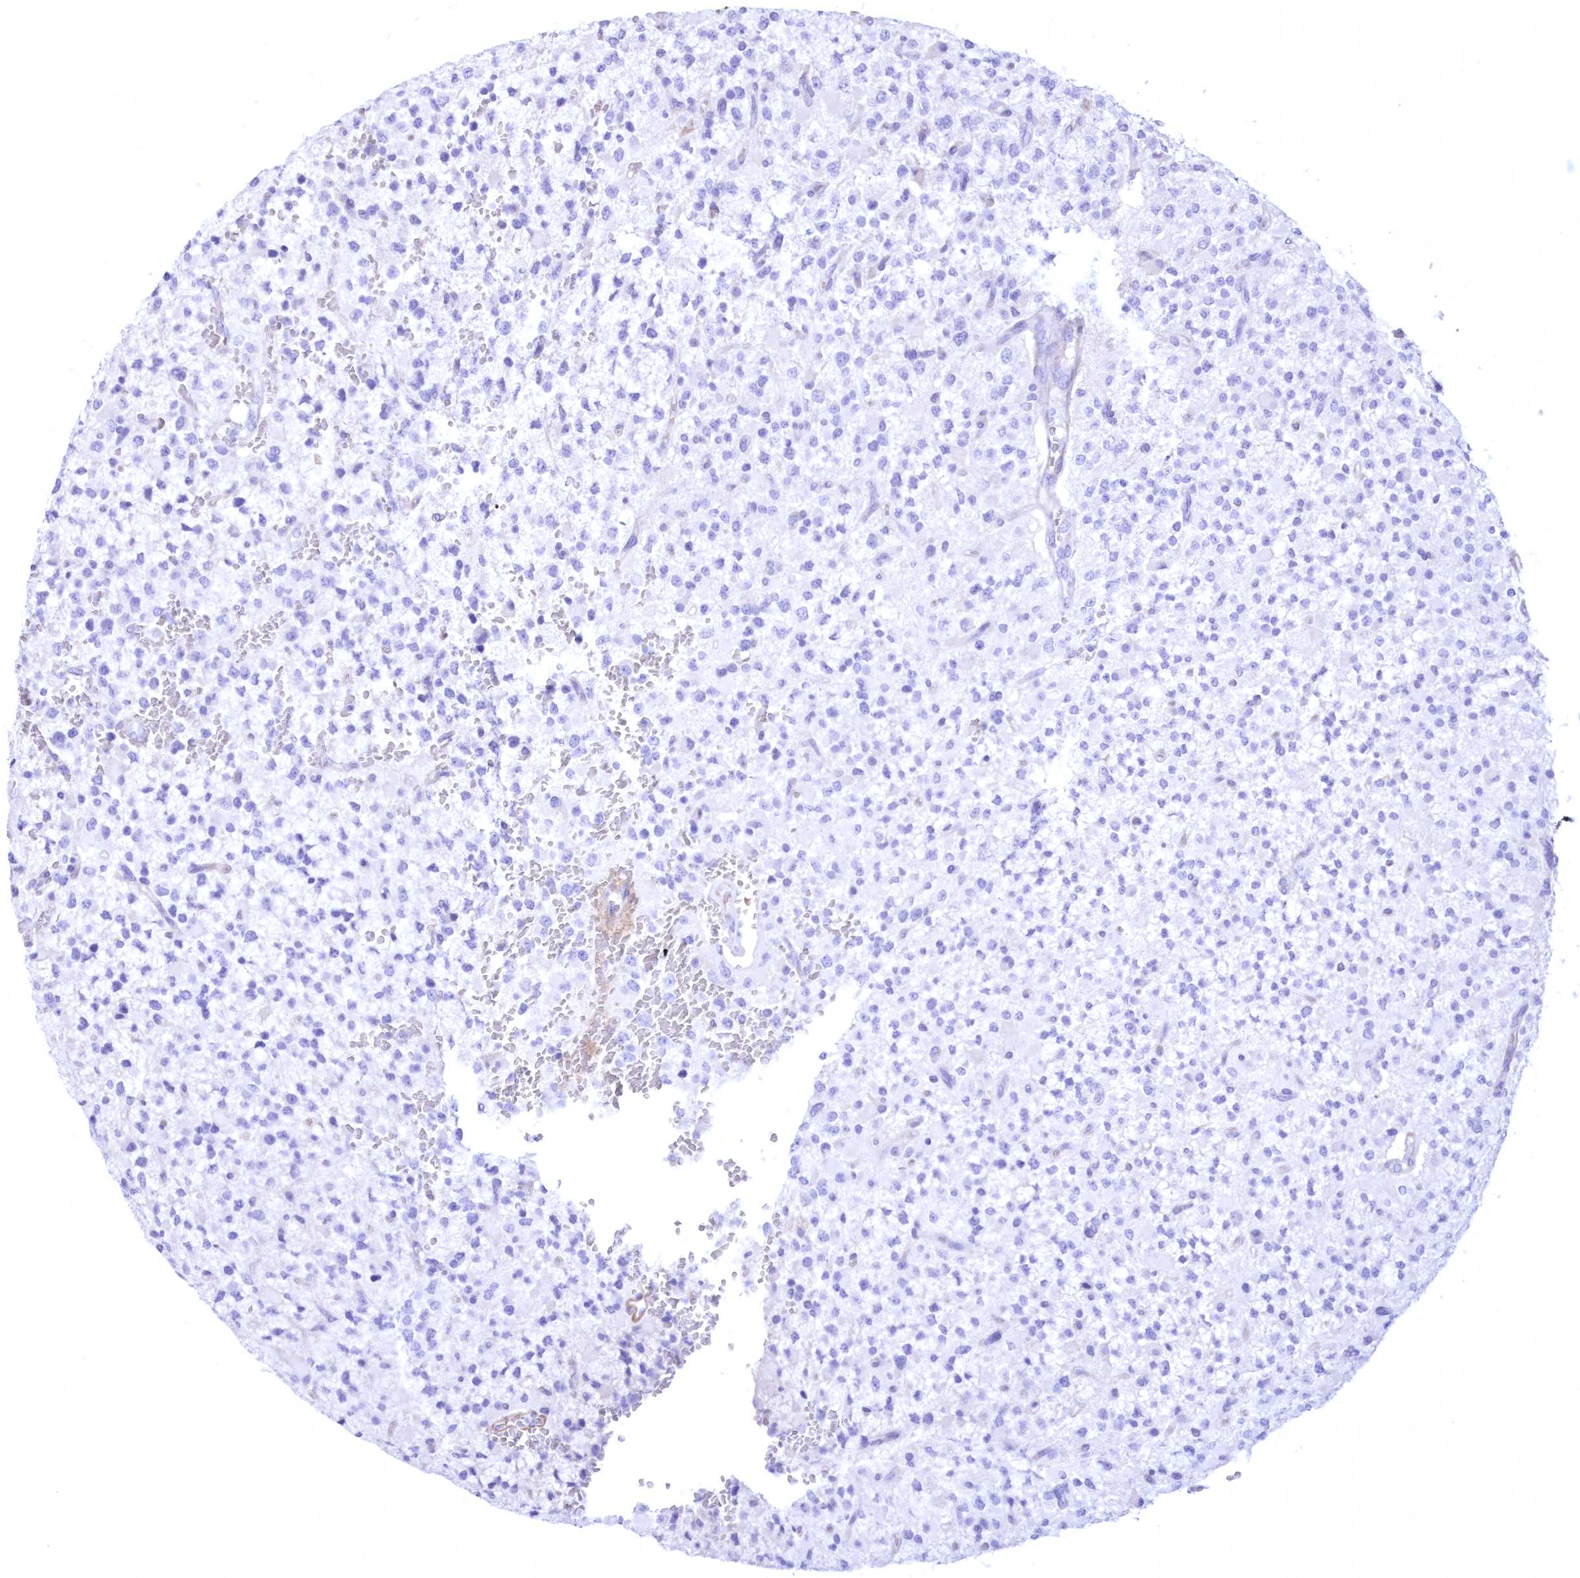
{"staining": {"intensity": "negative", "quantity": "none", "location": "none"}, "tissue": "glioma", "cell_type": "Tumor cells", "image_type": "cancer", "snomed": [{"axis": "morphology", "description": "Glioma, malignant, High grade"}, {"axis": "topography", "description": "Brain"}], "caption": "Human malignant high-grade glioma stained for a protein using immunohistochemistry (IHC) shows no positivity in tumor cells.", "gene": "WDR74", "patient": {"sex": "male", "age": 34}}